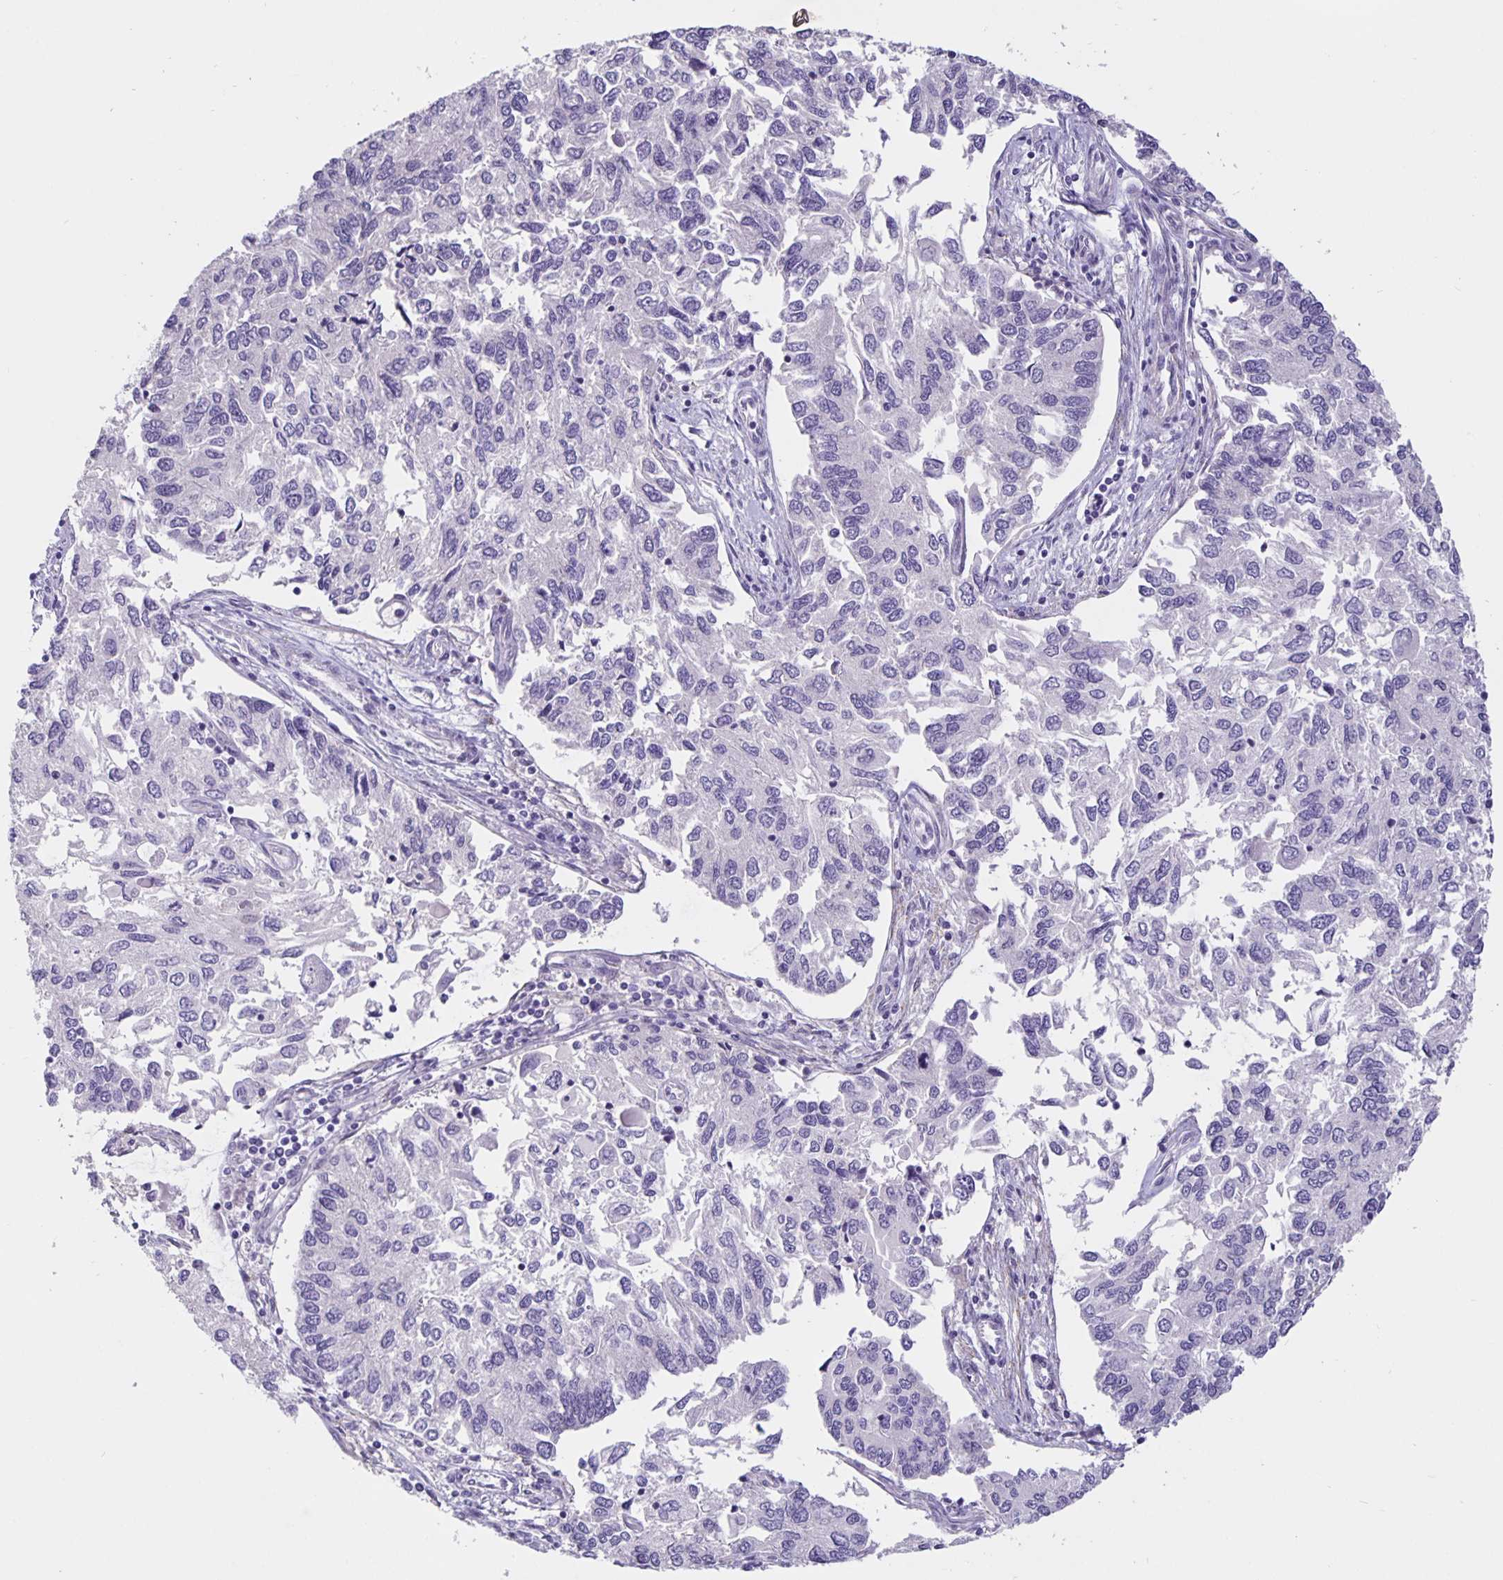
{"staining": {"intensity": "negative", "quantity": "none", "location": "none"}, "tissue": "endometrial cancer", "cell_type": "Tumor cells", "image_type": "cancer", "snomed": [{"axis": "morphology", "description": "Carcinoma, NOS"}, {"axis": "topography", "description": "Uterus"}], "caption": "This photomicrograph is of carcinoma (endometrial) stained with IHC to label a protein in brown with the nuclei are counter-stained blue. There is no positivity in tumor cells.", "gene": "FOSL2", "patient": {"sex": "female", "age": 76}}